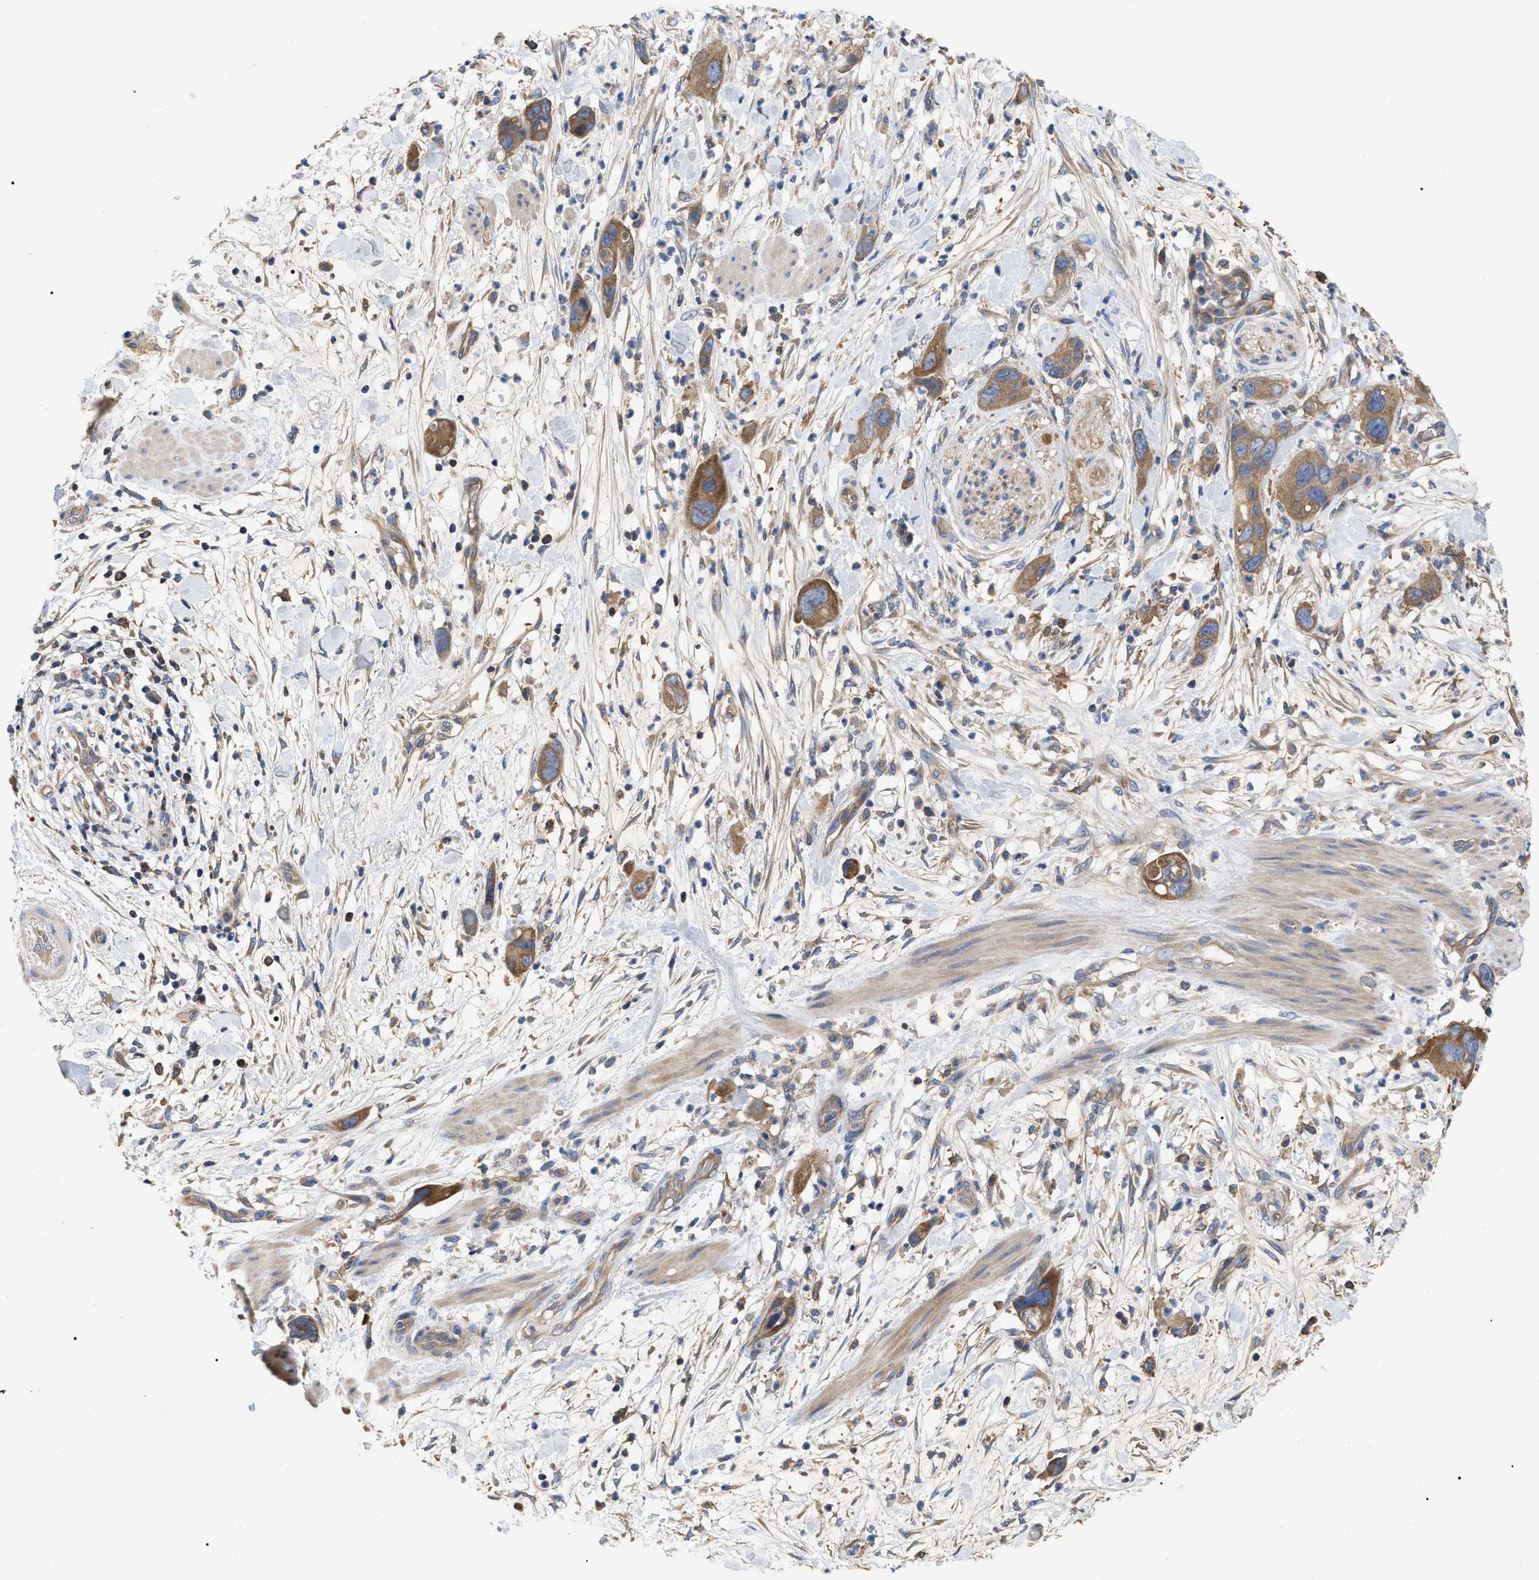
{"staining": {"intensity": "moderate", "quantity": ">75%", "location": "cytoplasmic/membranous"}, "tissue": "pancreatic cancer", "cell_type": "Tumor cells", "image_type": "cancer", "snomed": [{"axis": "morphology", "description": "Adenocarcinoma, NOS"}, {"axis": "topography", "description": "Pancreas"}], "caption": "This is an image of immunohistochemistry staining of pancreatic cancer (adenocarcinoma), which shows moderate staining in the cytoplasmic/membranous of tumor cells.", "gene": "RAP1GDS1", "patient": {"sex": "female", "age": 71}}